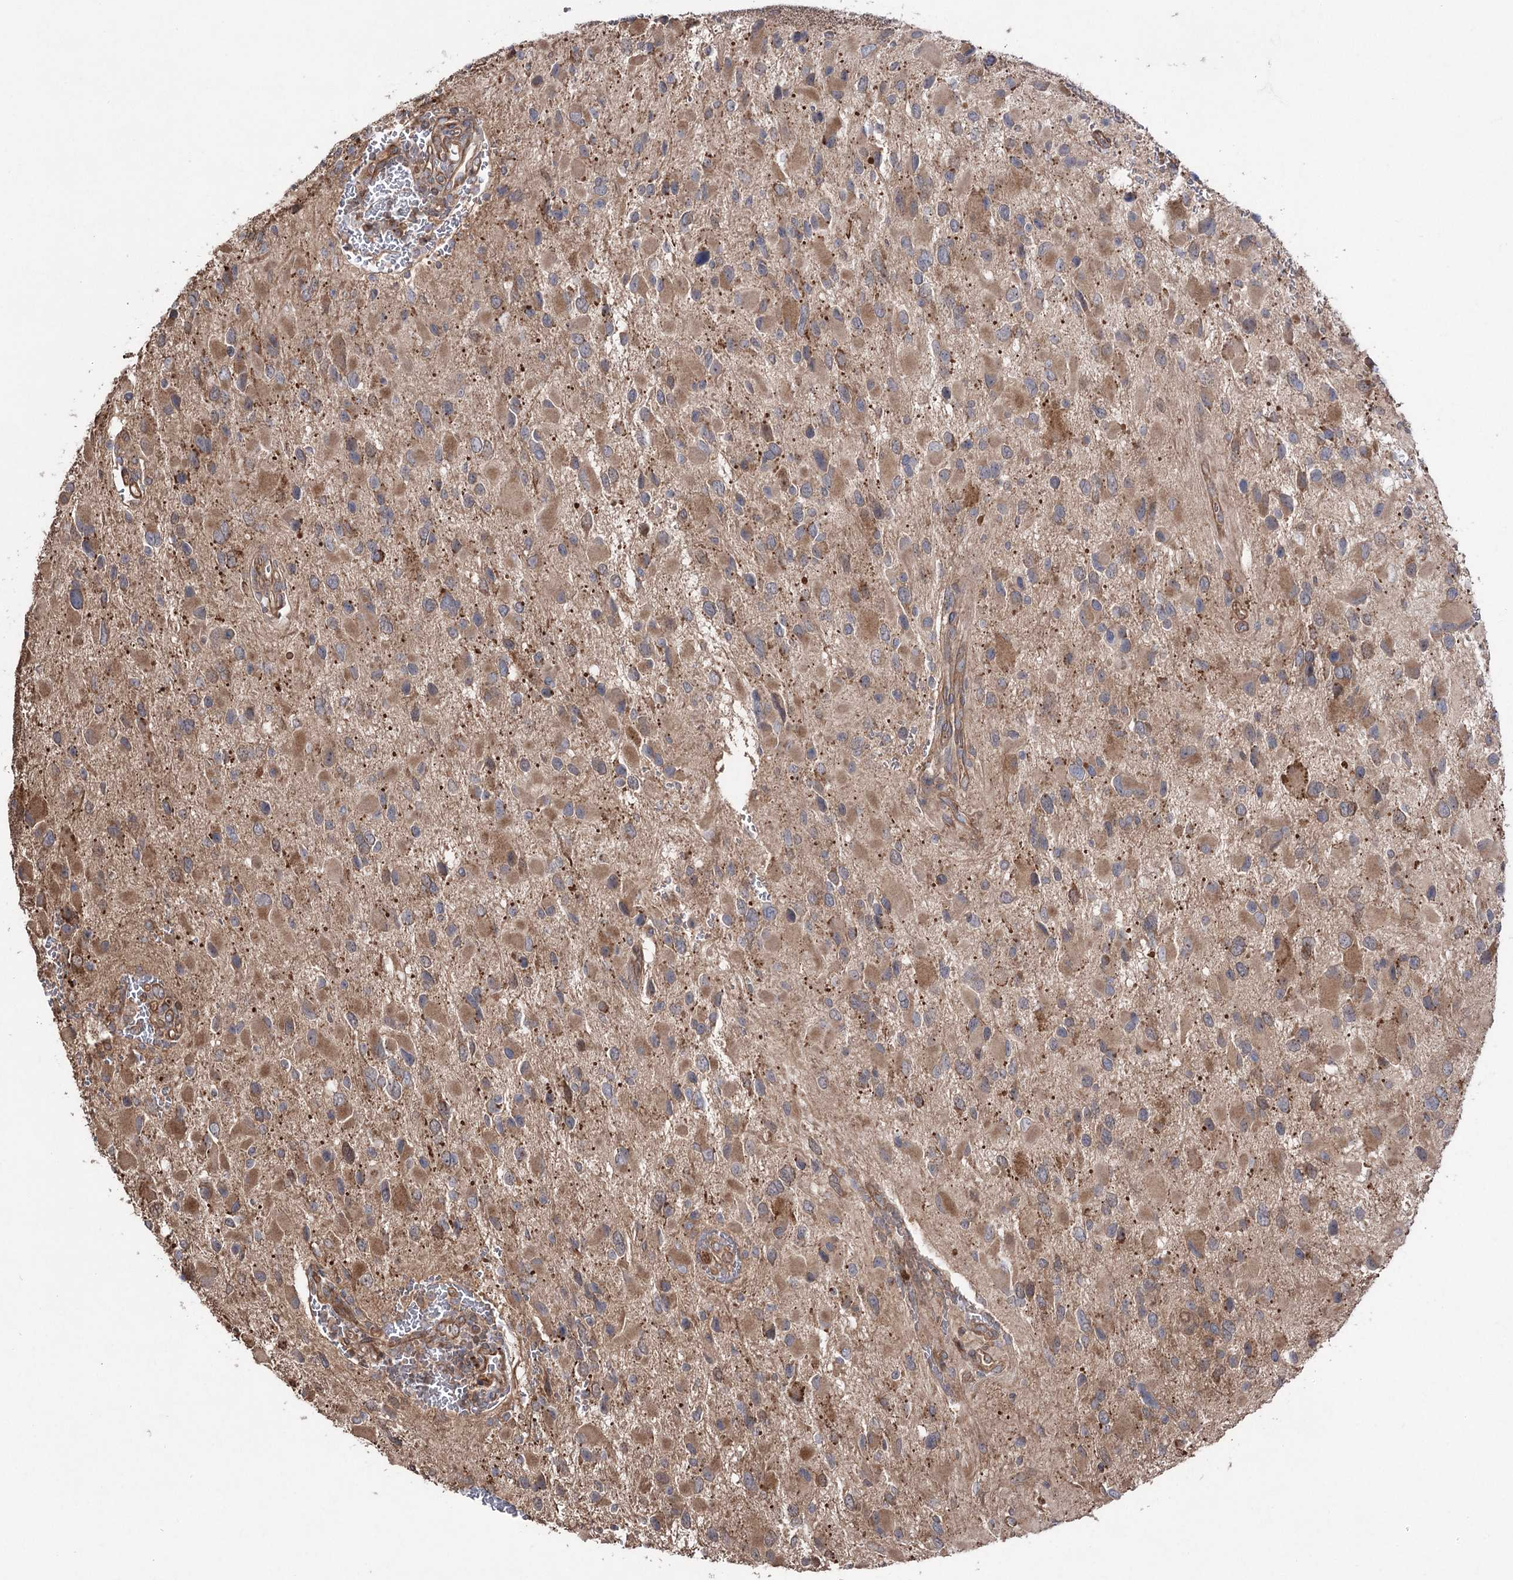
{"staining": {"intensity": "moderate", "quantity": ">75%", "location": "cytoplasmic/membranous"}, "tissue": "glioma", "cell_type": "Tumor cells", "image_type": "cancer", "snomed": [{"axis": "morphology", "description": "Glioma, malignant, High grade"}, {"axis": "topography", "description": "Brain"}], "caption": "Immunohistochemistry of malignant glioma (high-grade) demonstrates medium levels of moderate cytoplasmic/membranous expression in approximately >75% of tumor cells. (IHC, brightfield microscopy, high magnification).", "gene": "LARS2", "patient": {"sex": "male", "age": 53}}